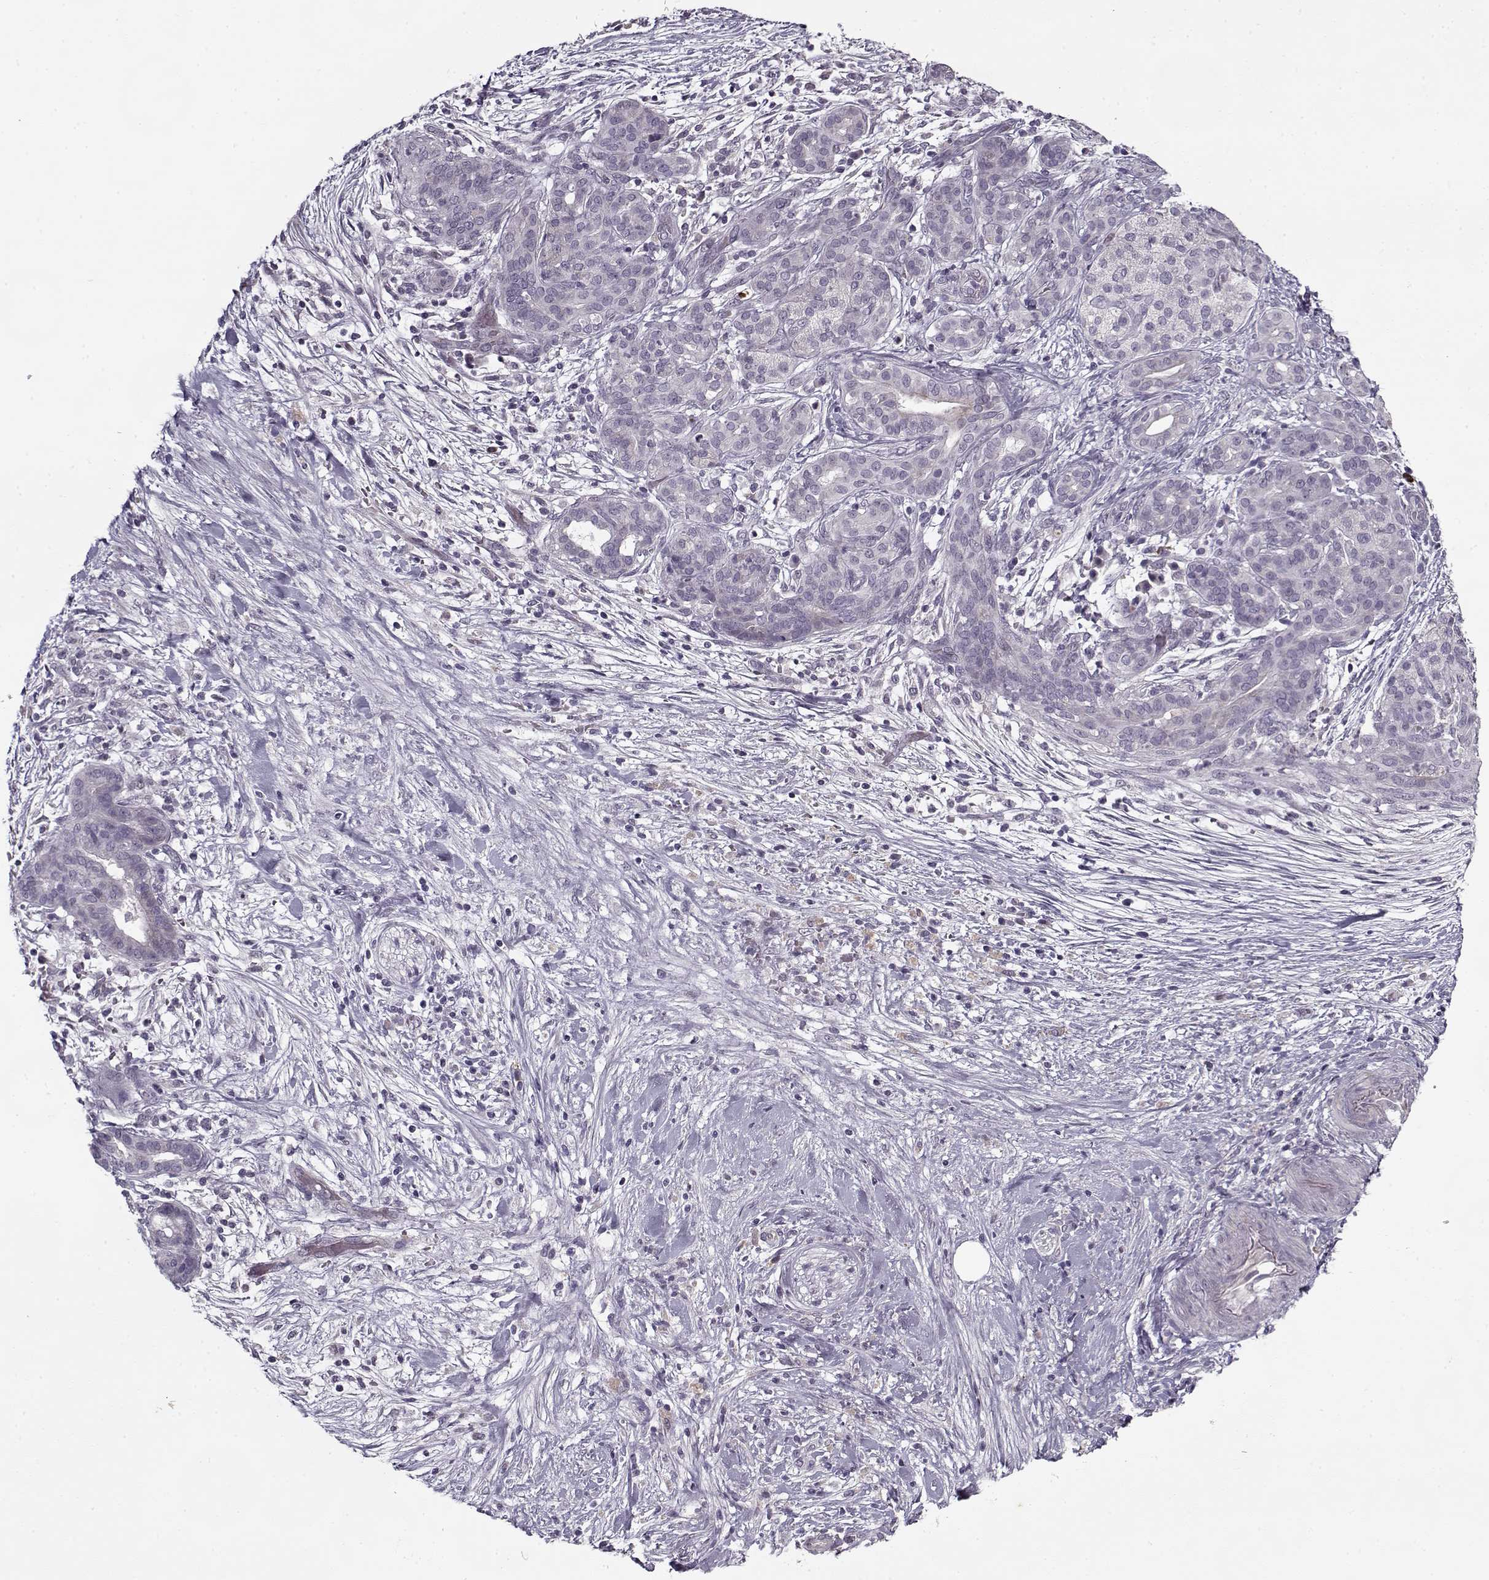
{"staining": {"intensity": "negative", "quantity": "none", "location": "none"}, "tissue": "pancreatic cancer", "cell_type": "Tumor cells", "image_type": "cancer", "snomed": [{"axis": "morphology", "description": "Adenocarcinoma, NOS"}, {"axis": "topography", "description": "Pancreas"}], "caption": "Photomicrograph shows no protein positivity in tumor cells of pancreatic cancer tissue.", "gene": "KRT9", "patient": {"sex": "male", "age": 44}}